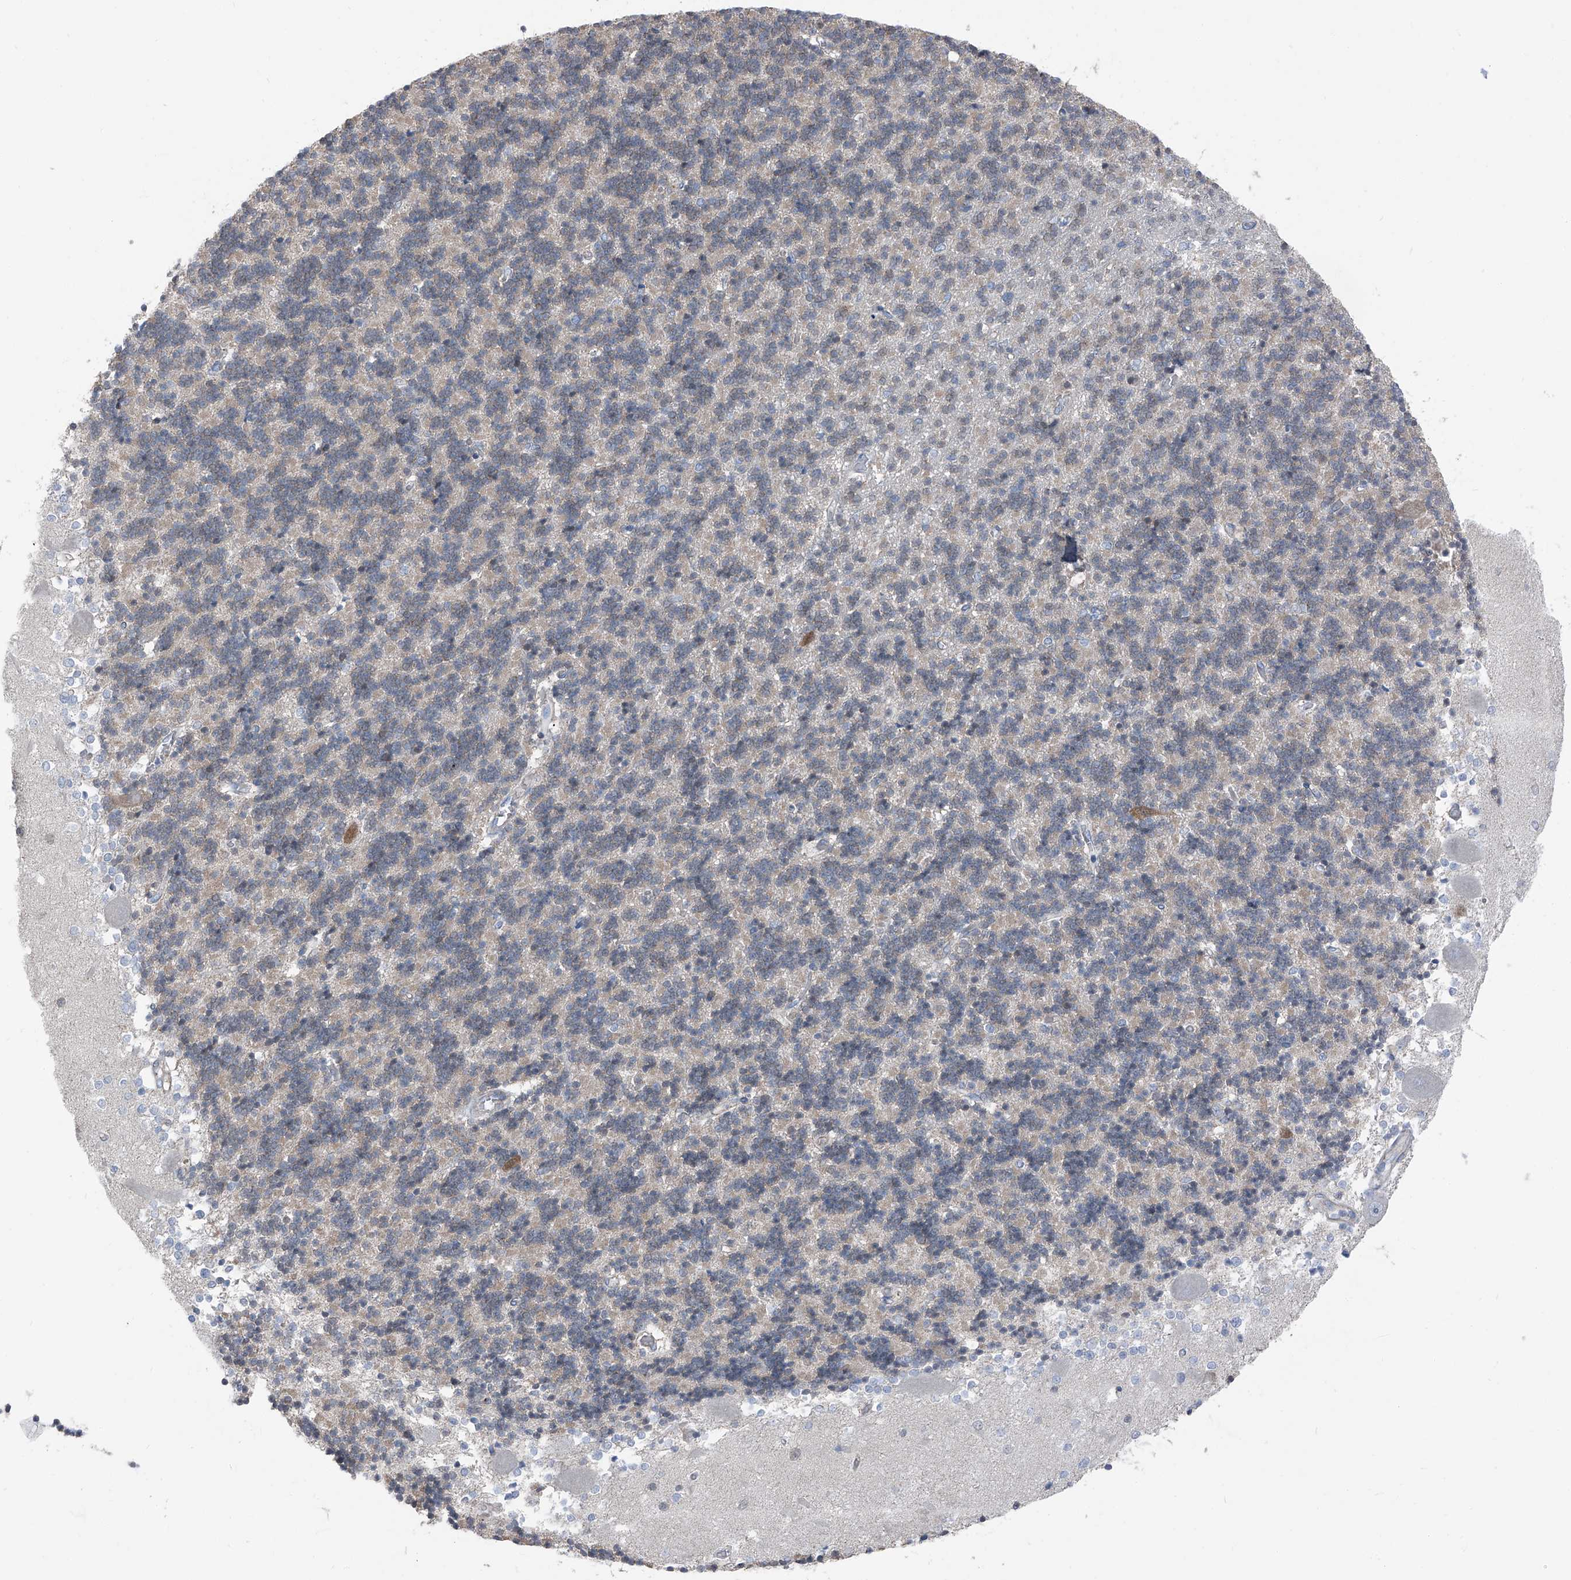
{"staining": {"intensity": "negative", "quantity": "none", "location": "none"}, "tissue": "cerebellum", "cell_type": "Cells in granular layer", "image_type": "normal", "snomed": [{"axis": "morphology", "description": "Normal tissue, NOS"}, {"axis": "topography", "description": "Cerebellum"}], "caption": "A high-resolution photomicrograph shows immunohistochemistry staining of benign cerebellum, which reveals no significant positivity in cells in granular layer.", "gene": "GPR142", "patient": {"sex": "male", "age": 37}}